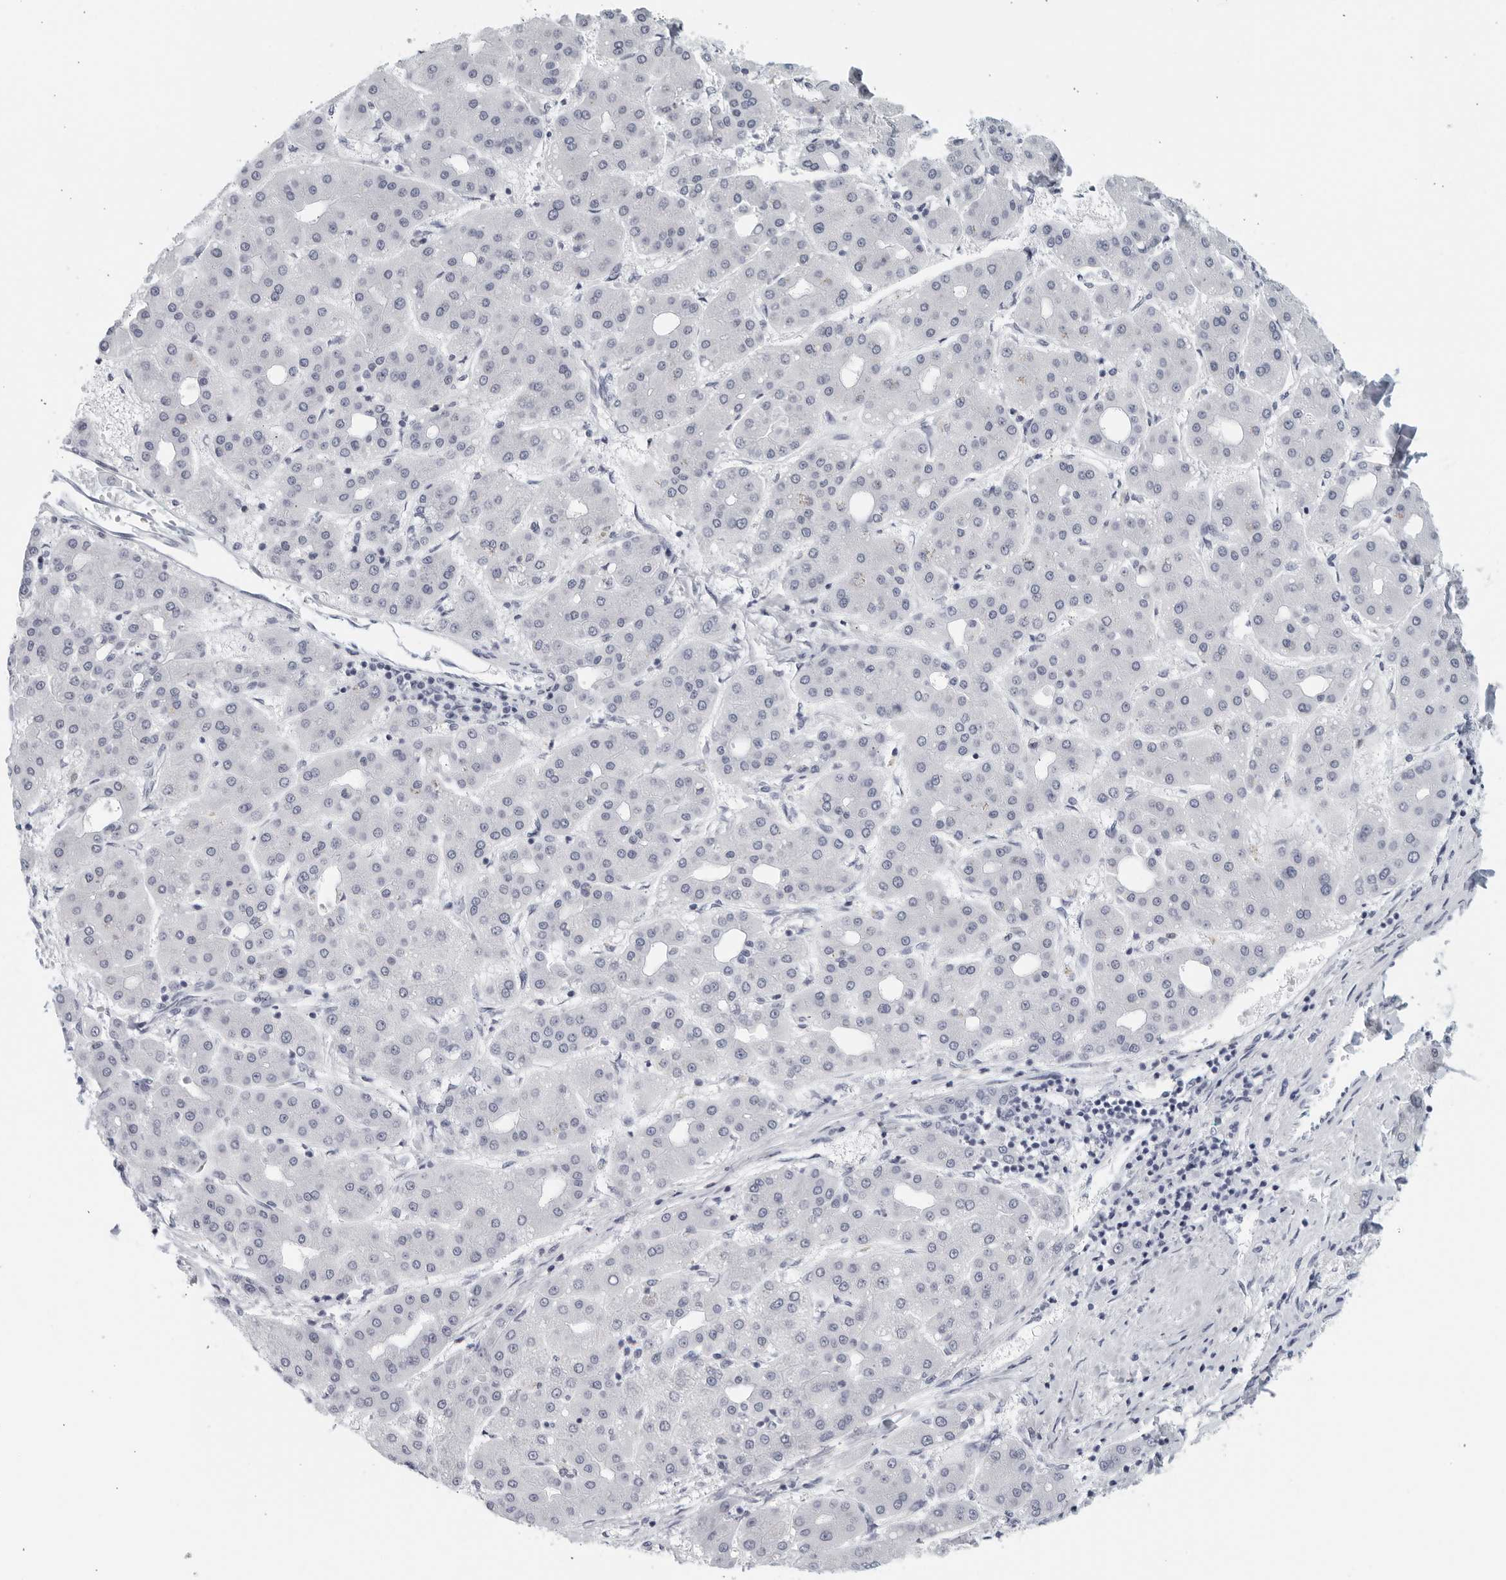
{"staining": {"intensity": "negative", "quantity": "none", "location": "none"}, "tissue": "liver cancer", "cell_type": "Tumor cells", "image_type": "cancer", "snomed": [{"axis": "morphology", "description": "Carcinoma, Hepatocellular, NOS"}, {"axis": "topography", "description": "Liver"}], "caption": "IHC image of neoplastic tissue: liver cancer stained with DAB exhibits no significant protein staining in tumor cells.", "gene": "KLK7", "patient": {"sex": "male", "age": 65}}